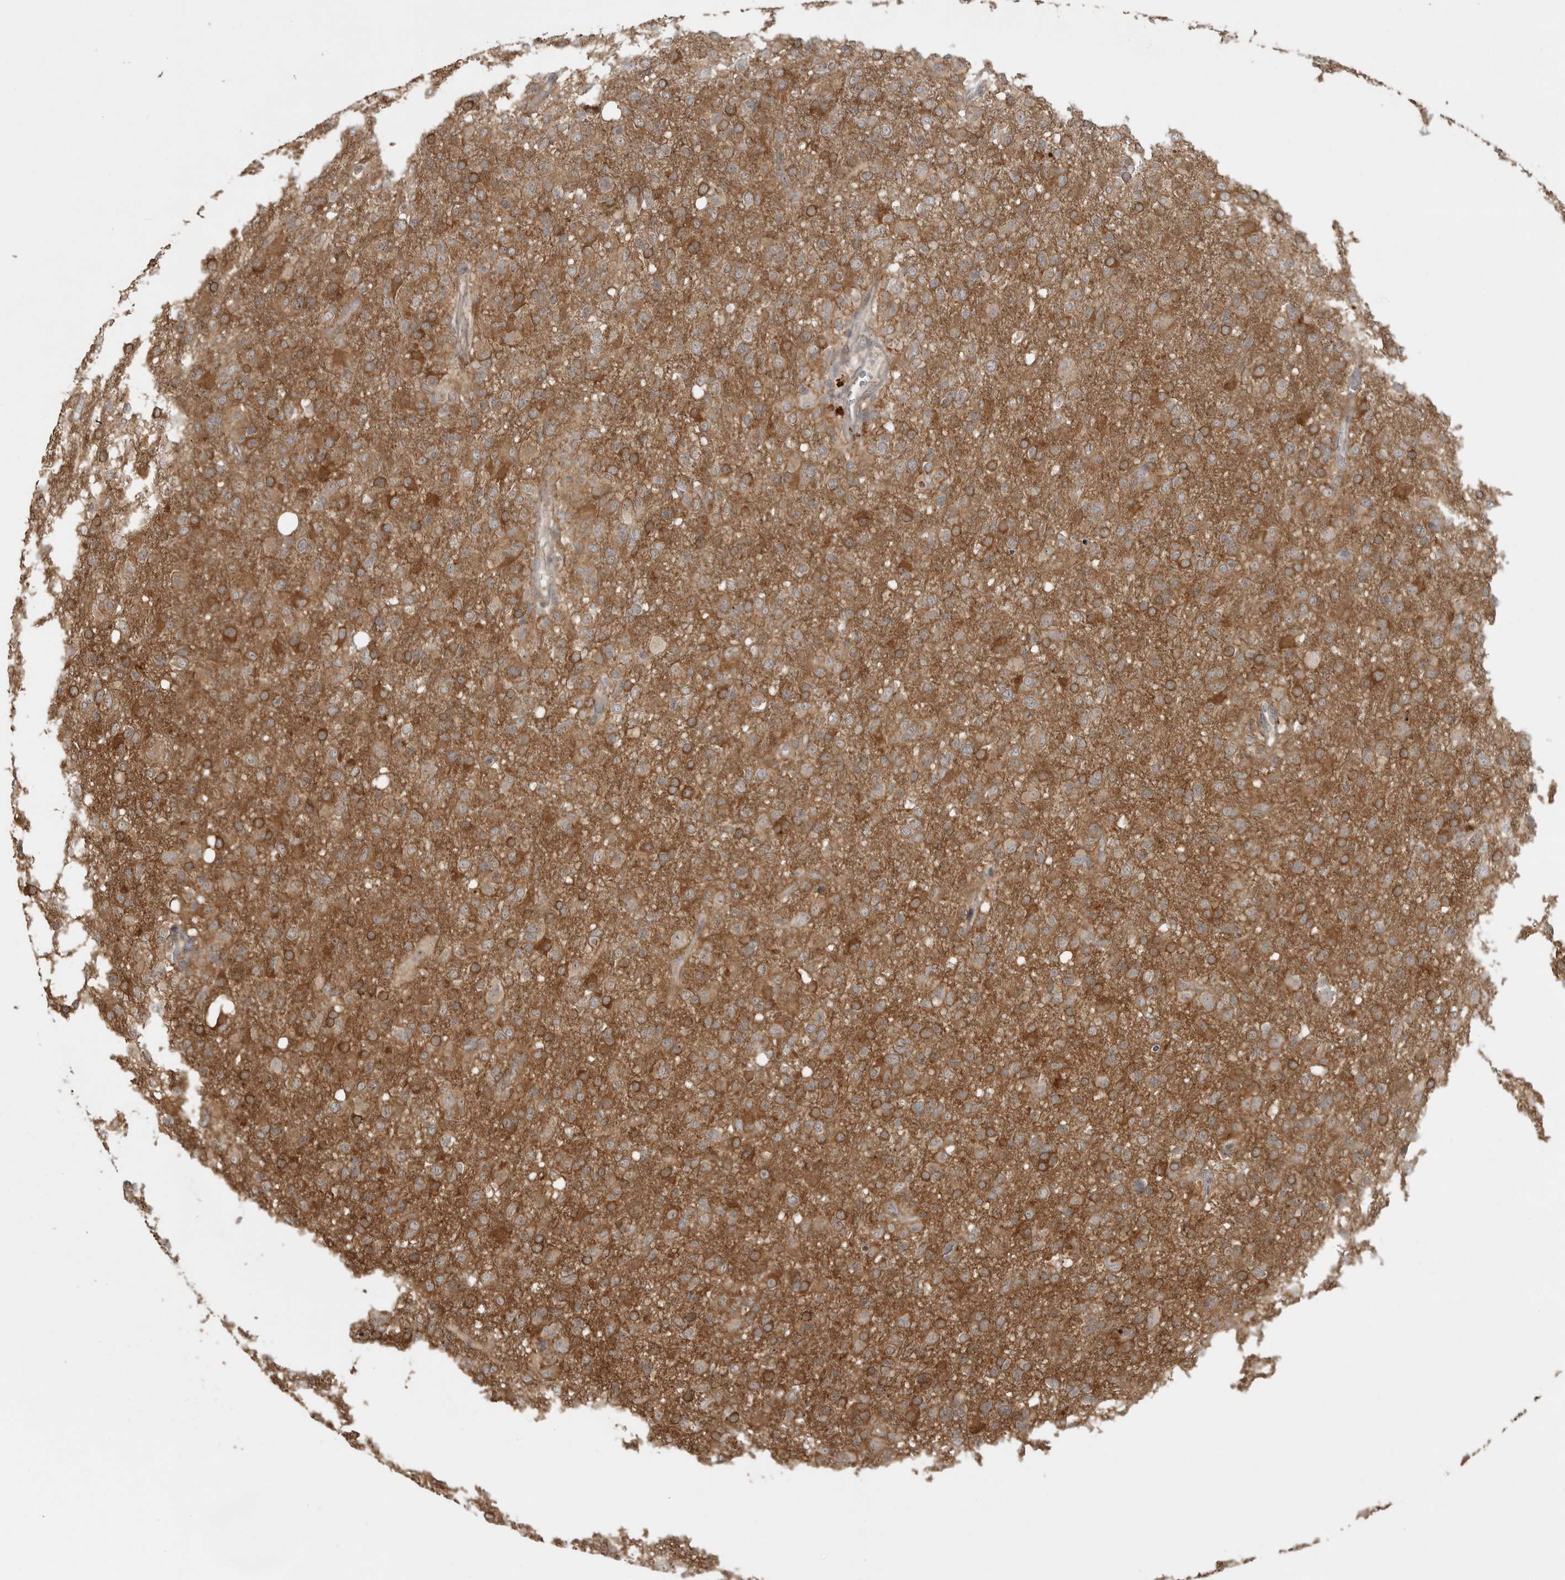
{"staining": {"intensity": "moderate", "quantity": ">75%", "location": "cytoplasmic/membranous"}, "tissue": "glioma", "cell_type": "Tumor cells", "image_type": "cancer", "snomed": [{"axis": "morphology", "description": "Glioma, malignant, High grade"}, {"axis": "topography", "description": "Brain"}], "caption": "IHC histopathology image of human malignant high-grade glioma stained for a protein (brown), which shows medium levels of moderate cytoplasmic/membranous expression in about >75% of tumor cells.", "gene": "LLGL1", "patient": {"sex": "female", "age": 57}}